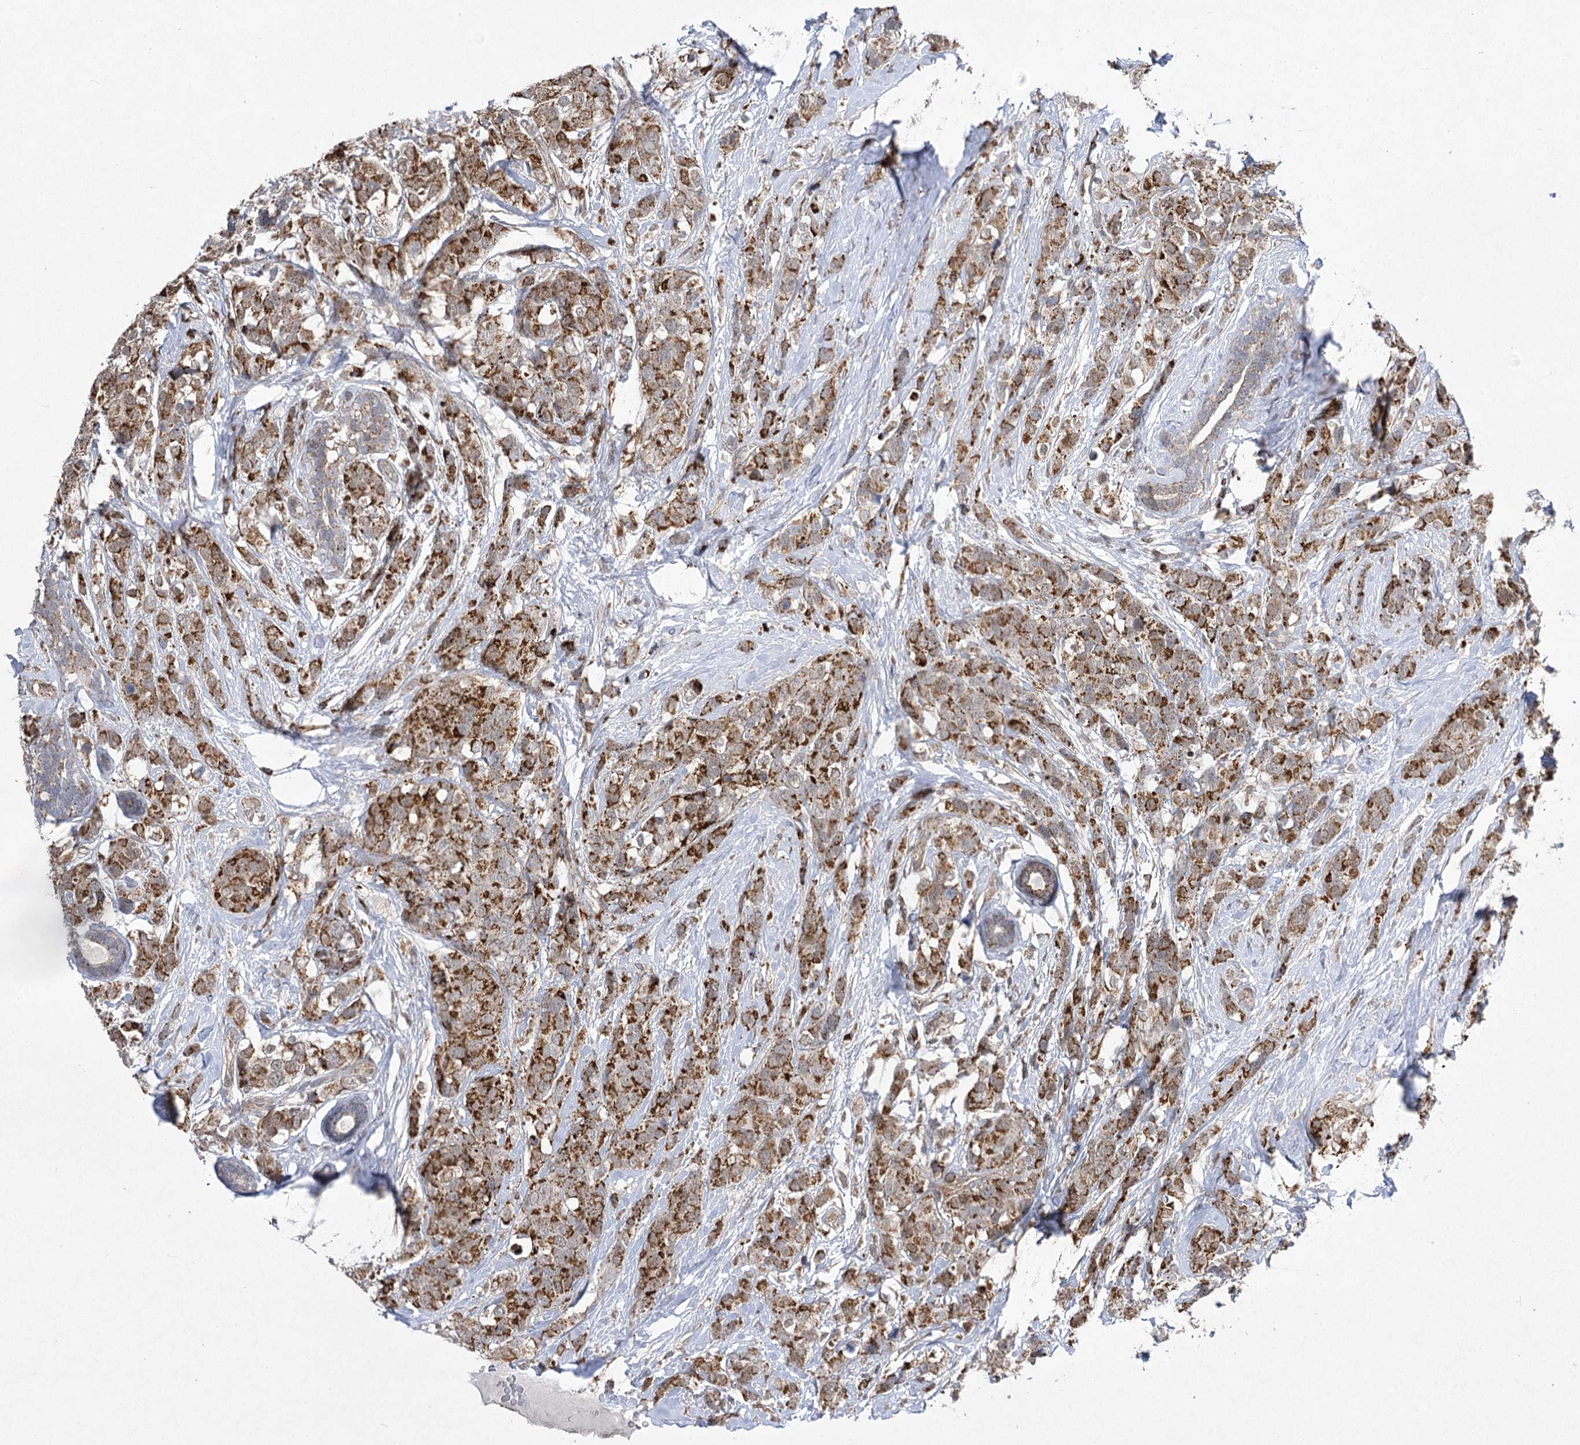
{"staining": {"intensity": "strong", "quantity": ">75%", "location": "cytoplasmic/membranous"}, "tissue": "breast cancer", "cell_type": "Tumor cells", "image_type": "cancer", "snomed": [{"axis": "morphology", "description": "Lobular carcinoma"}, {"axis": "topography", "description": "Breast"}], "caption": "IHC (DAB (3,3'-diaminobenzidine)) staining of human breast cancer (lobular carcinoma) reveals strong cytoplasmic/membranous protein staining in approximately >75% of tumor cells. Using DAB (3,3'-diaminobenzidine) (brown) and hematoxylin (blue) stains, captured at high magnification using brightfield microscopy.", "gene": "SLC4A1AP", "patient": {"sex": "female", "age": 59}}